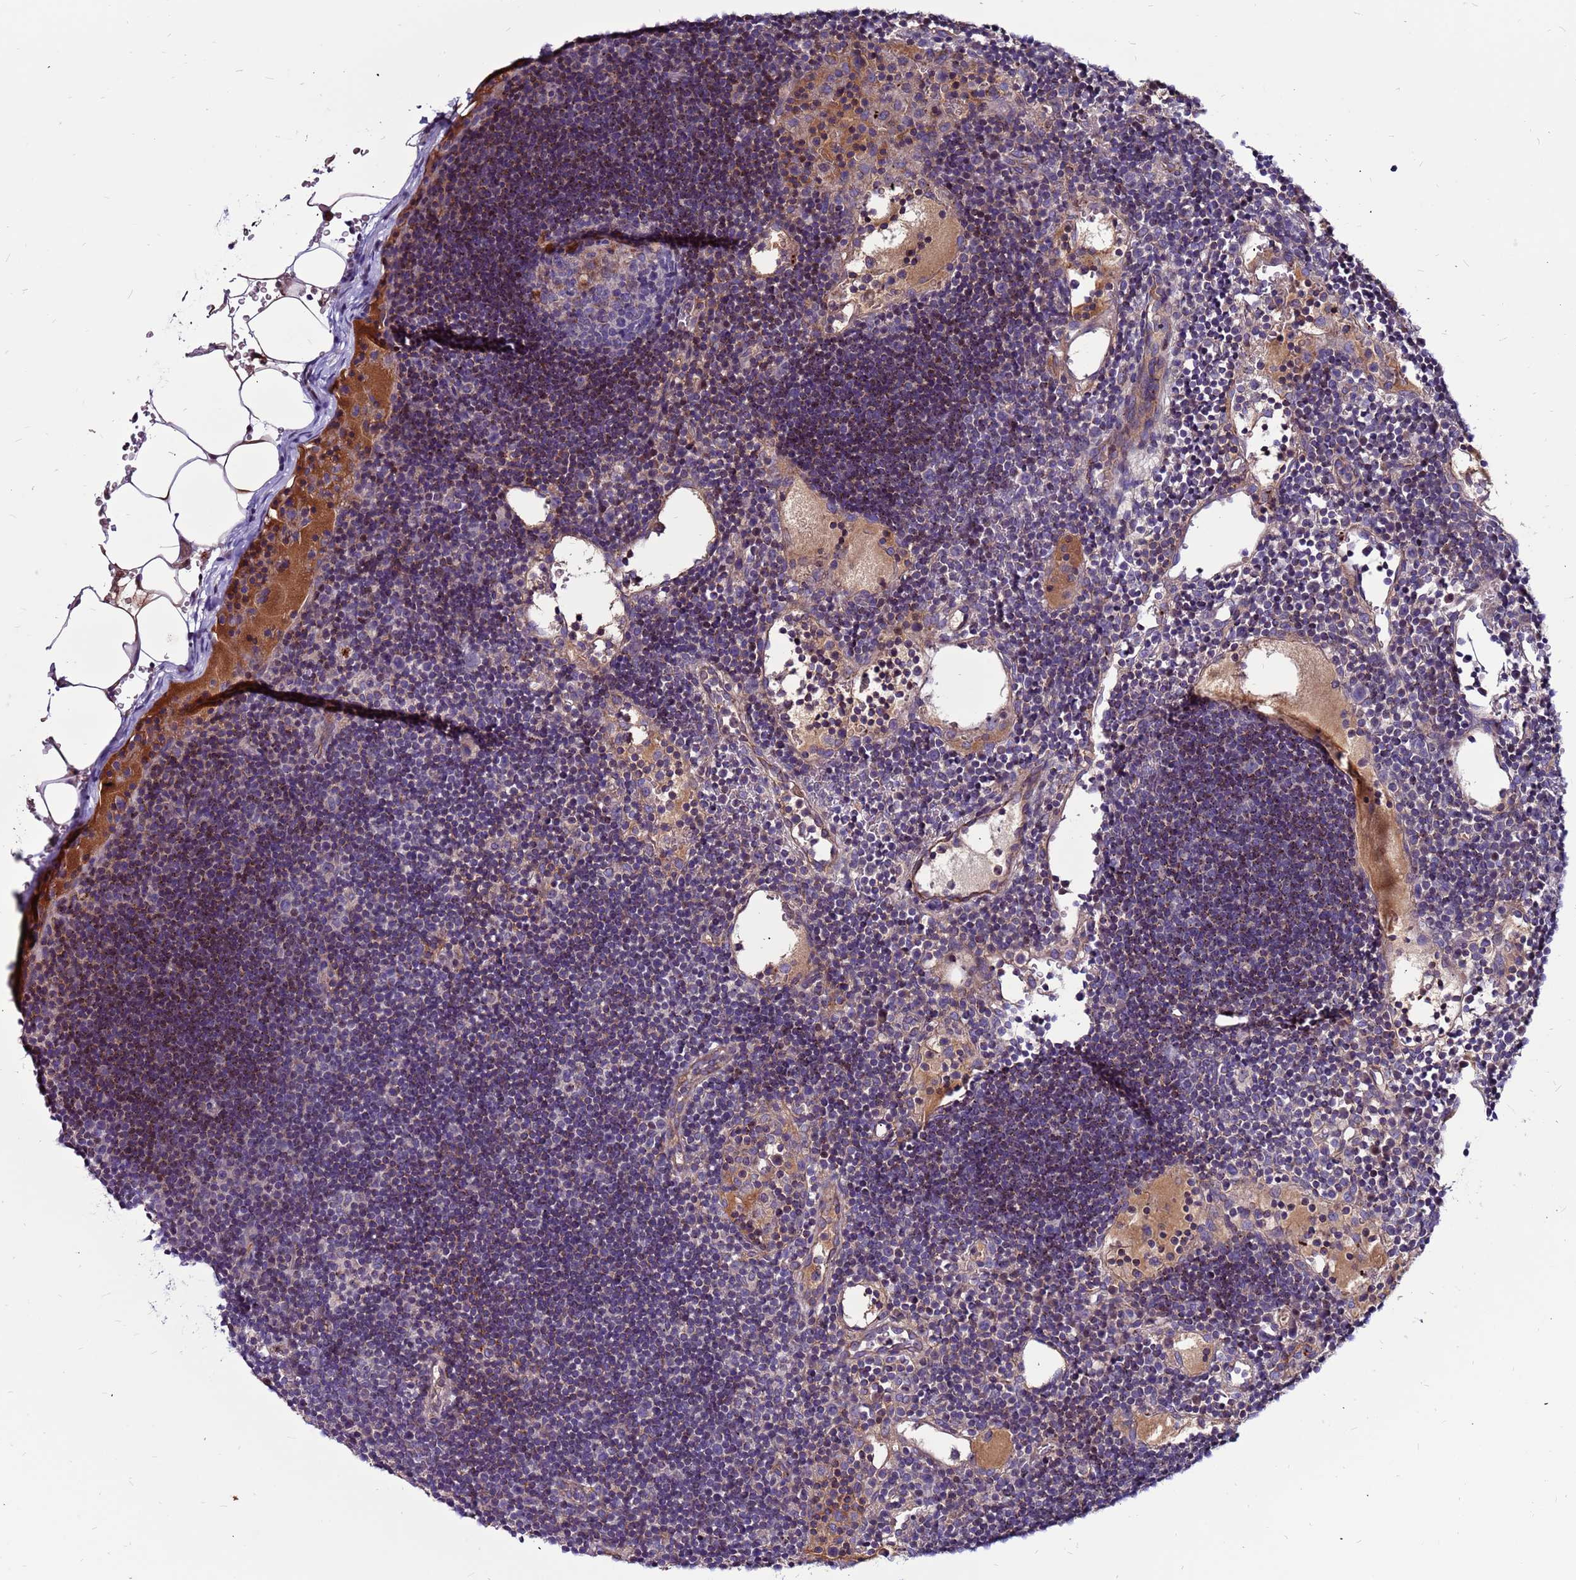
{"staining": {"intensity": "negative", "quantity": "none", "location": "none"}, "tissue": "lymph node", "cell_type": "Germinal center cells", "image_type": "normal", "snomed": [{"axis": "morphology", "description": "Normal tissue, NOS"}, {"axis": "topography", "description": "Lymph node"}], "caption": "There is no significant positivity in germinal center cells of lymph node. (Stains: DAB (3,3'-diaminobenzidine) IHC with hematoxylin counter stain, Microscopy: brightfield microscopy at high magnification).", "gene": "CCDC71", "patient": {"sex": "male", "age": 53}}